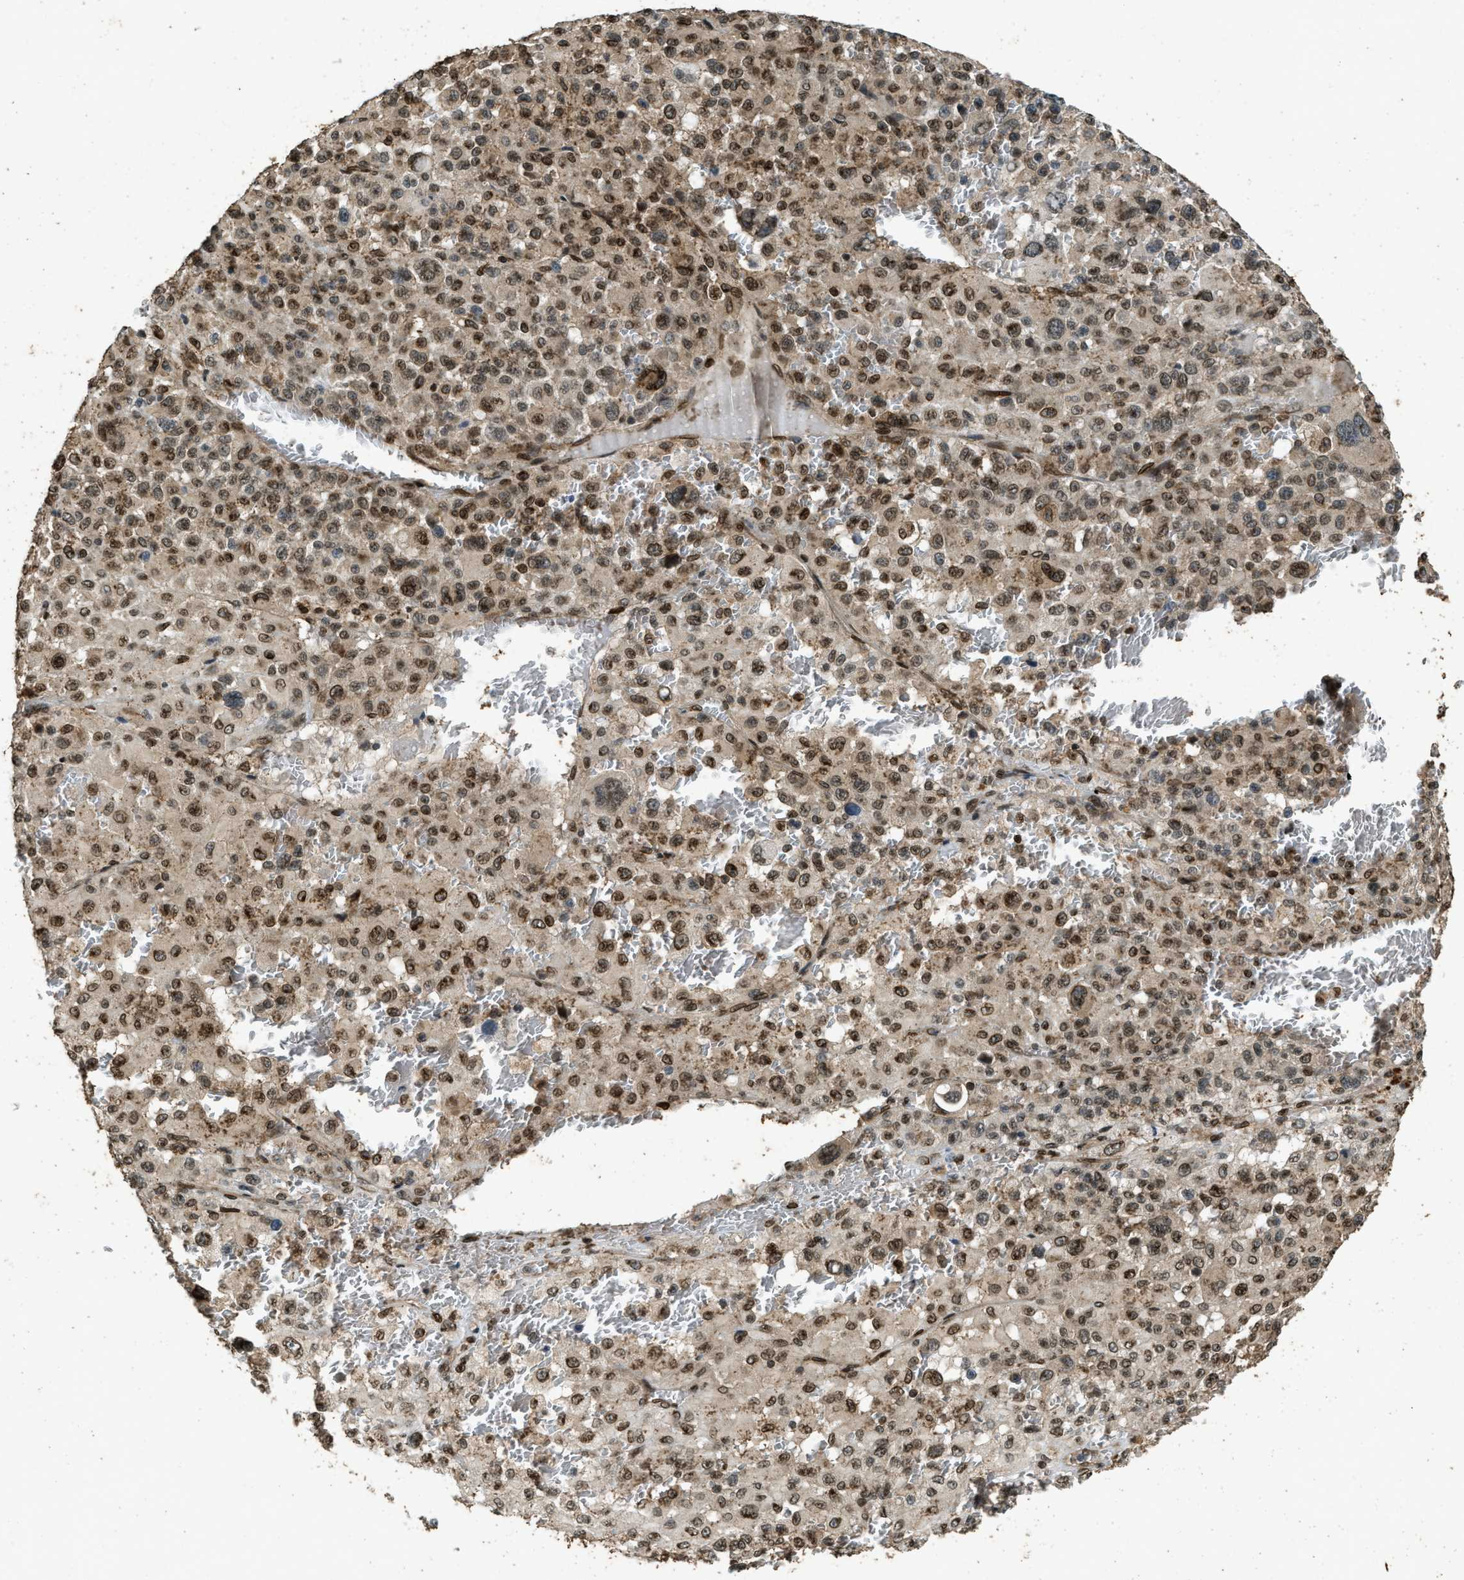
{"staining": {"intensity": "moderate", "quantity": ">75%", "location": "nuclear"}, "tissue": "melanoma", "cell_type": "Tumor cells", "image_type": "cancer", "snomed": [{"axis": "morphology", "description": "Malignant melanoma, Metastatic site"}, {"axis": "topography", "description": "Skin"}], "caption": "Immunohistochemical staining of malignant melanoma (metastatic site) exhibits medium levels of moderate nuclear positivity in about >75% of tumor cells. (DAB IHC, brown staining for protein, blue staining for nuclei).", "gene": "SYNE1", "patient": {"sex": "female", "age": 74}}